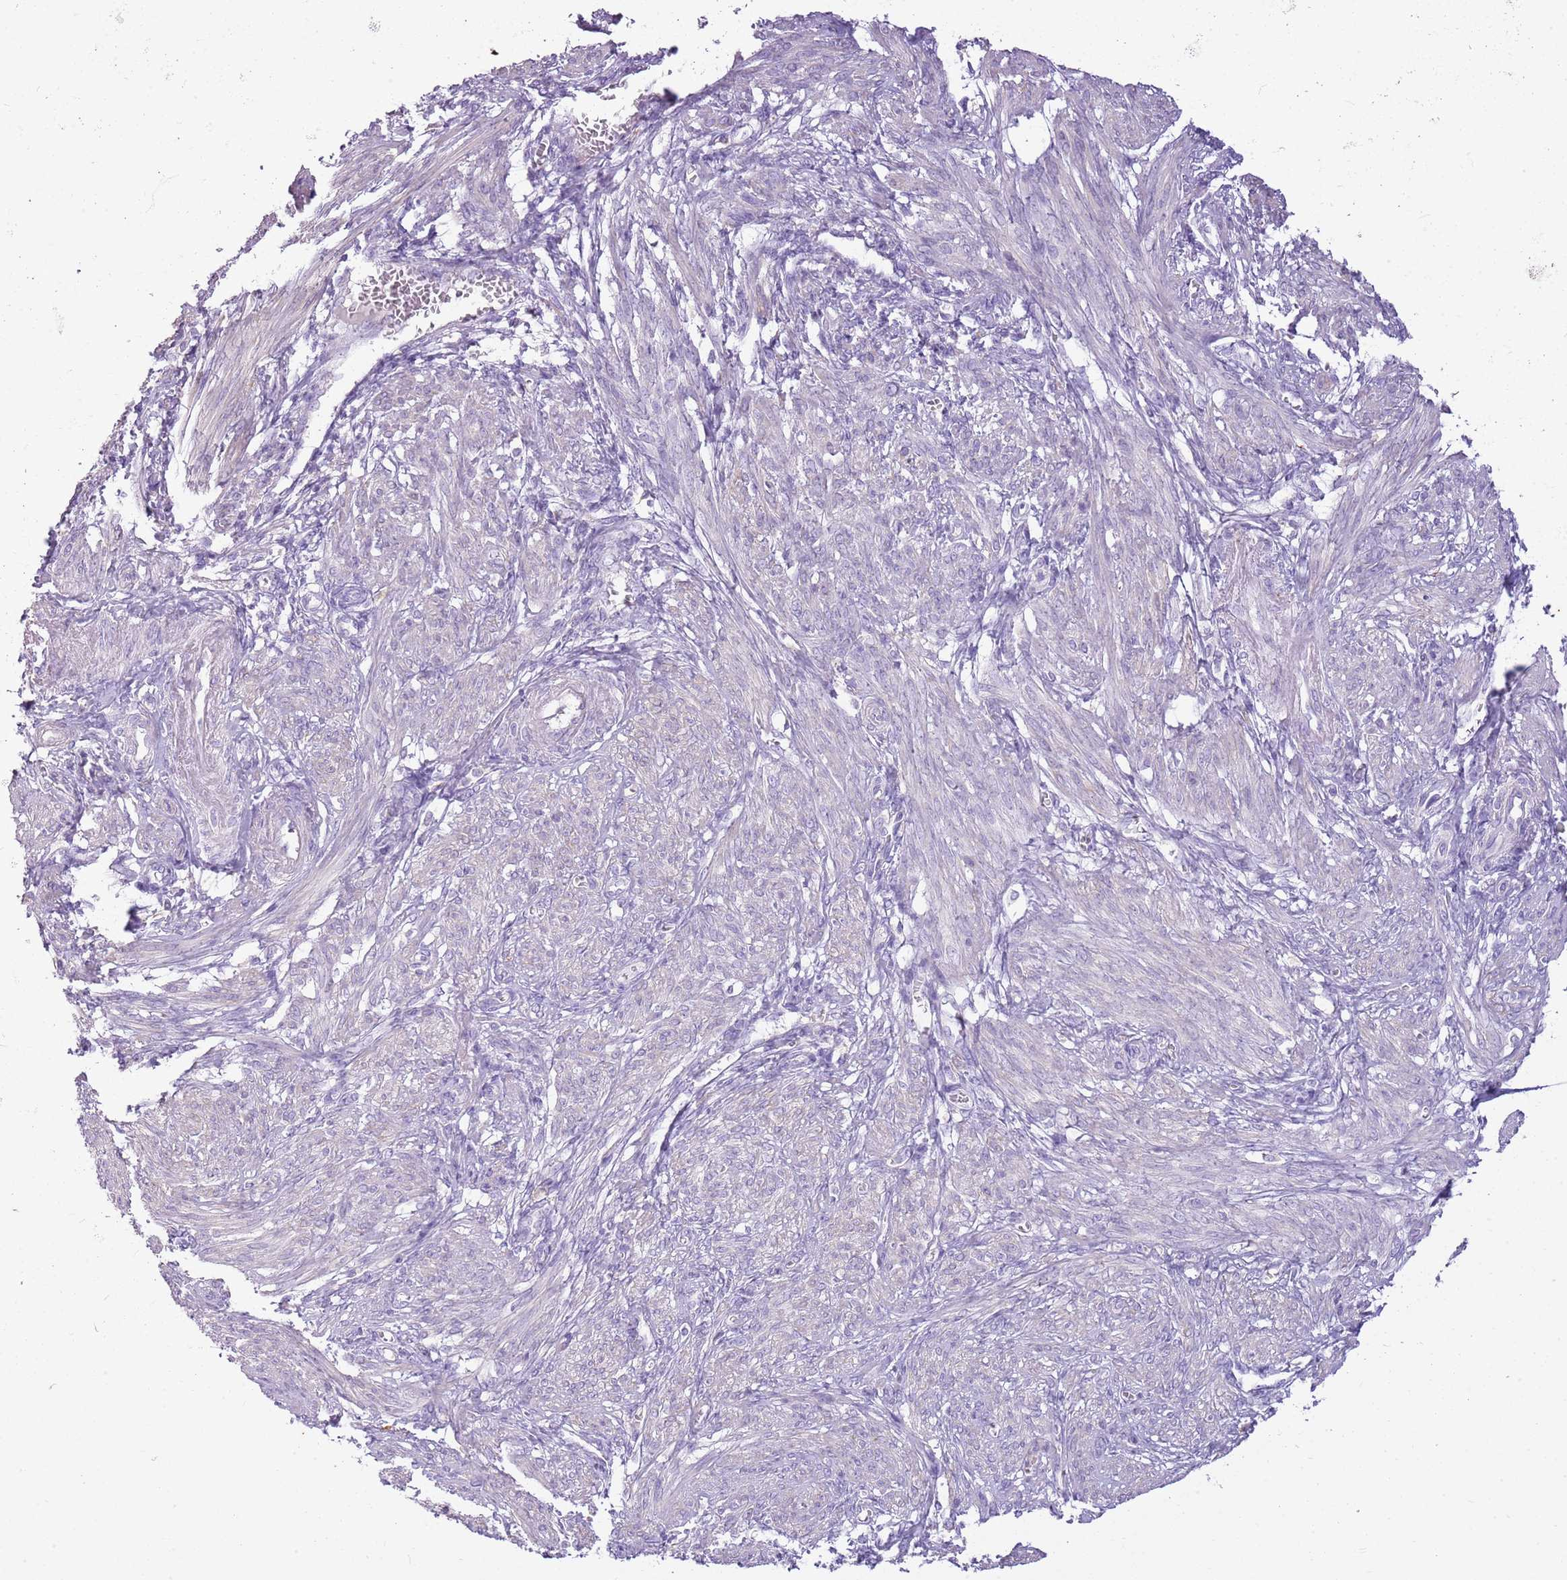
{"staining": {"intensity": "negative", "quantity": "none", "location": "none"}, "tissue": "smooth muscle", "cell_type": "Smooth muscle cells", "image_type": "normal", "snomed": [{"axis": "morphology", "description": "Normal tissue, NOS"}, {"axis": "topography", "description": "Smooth muscle"}], "caption": "Immunohistochemistry (IHC) of unremarkable human smooth muscle reveals no expression in smooth muscle cells.", "gene": "CNPPD1", "patient": {"sex": "female", "age": 39}}